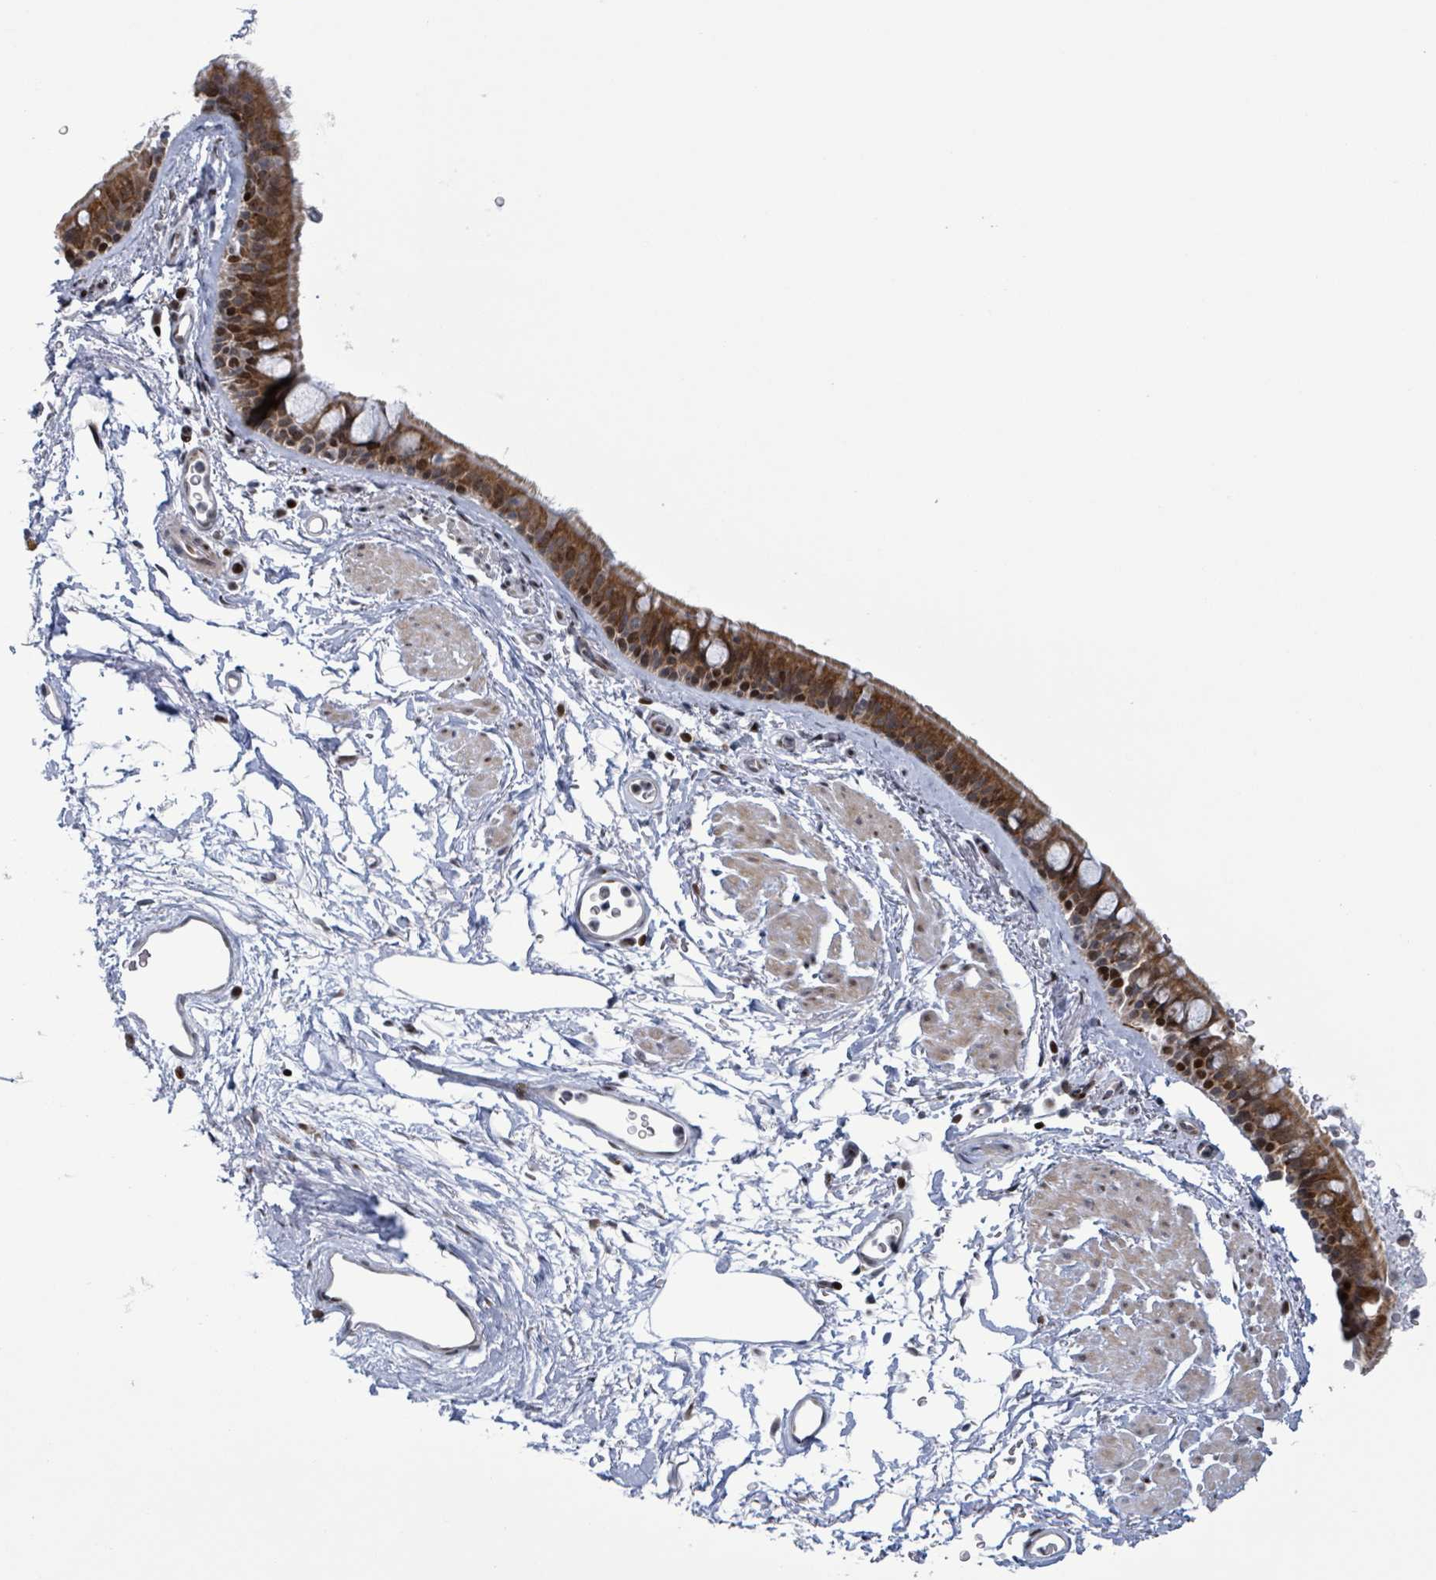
{"staining": {"intensity": "moderate", "quantity": ">75%", "location": "cytoplasmic/membranous,nuclear"}, "tissue": "bronchus", "cell_type": "Respiratory epithelial cells", "image_type": "normal", "snomed": [{"axis": "morphology", "description": "Normal tissue, NOS"}, {"axis": "topography", "description": "Lymph node"}, {"axis": "topography", "description": "Cartilage tissue"}, {"axis": "topography", "description": "Bronchus"}], "caption": "The histopathology image shows a brown stain indicating the presence of a protein in the cytoplasmic/membranous,nuclear of respiratory epithelial cells in bronchus.", "gene": "FNDC4", "patient": {"sex": "female", "age": 70}}